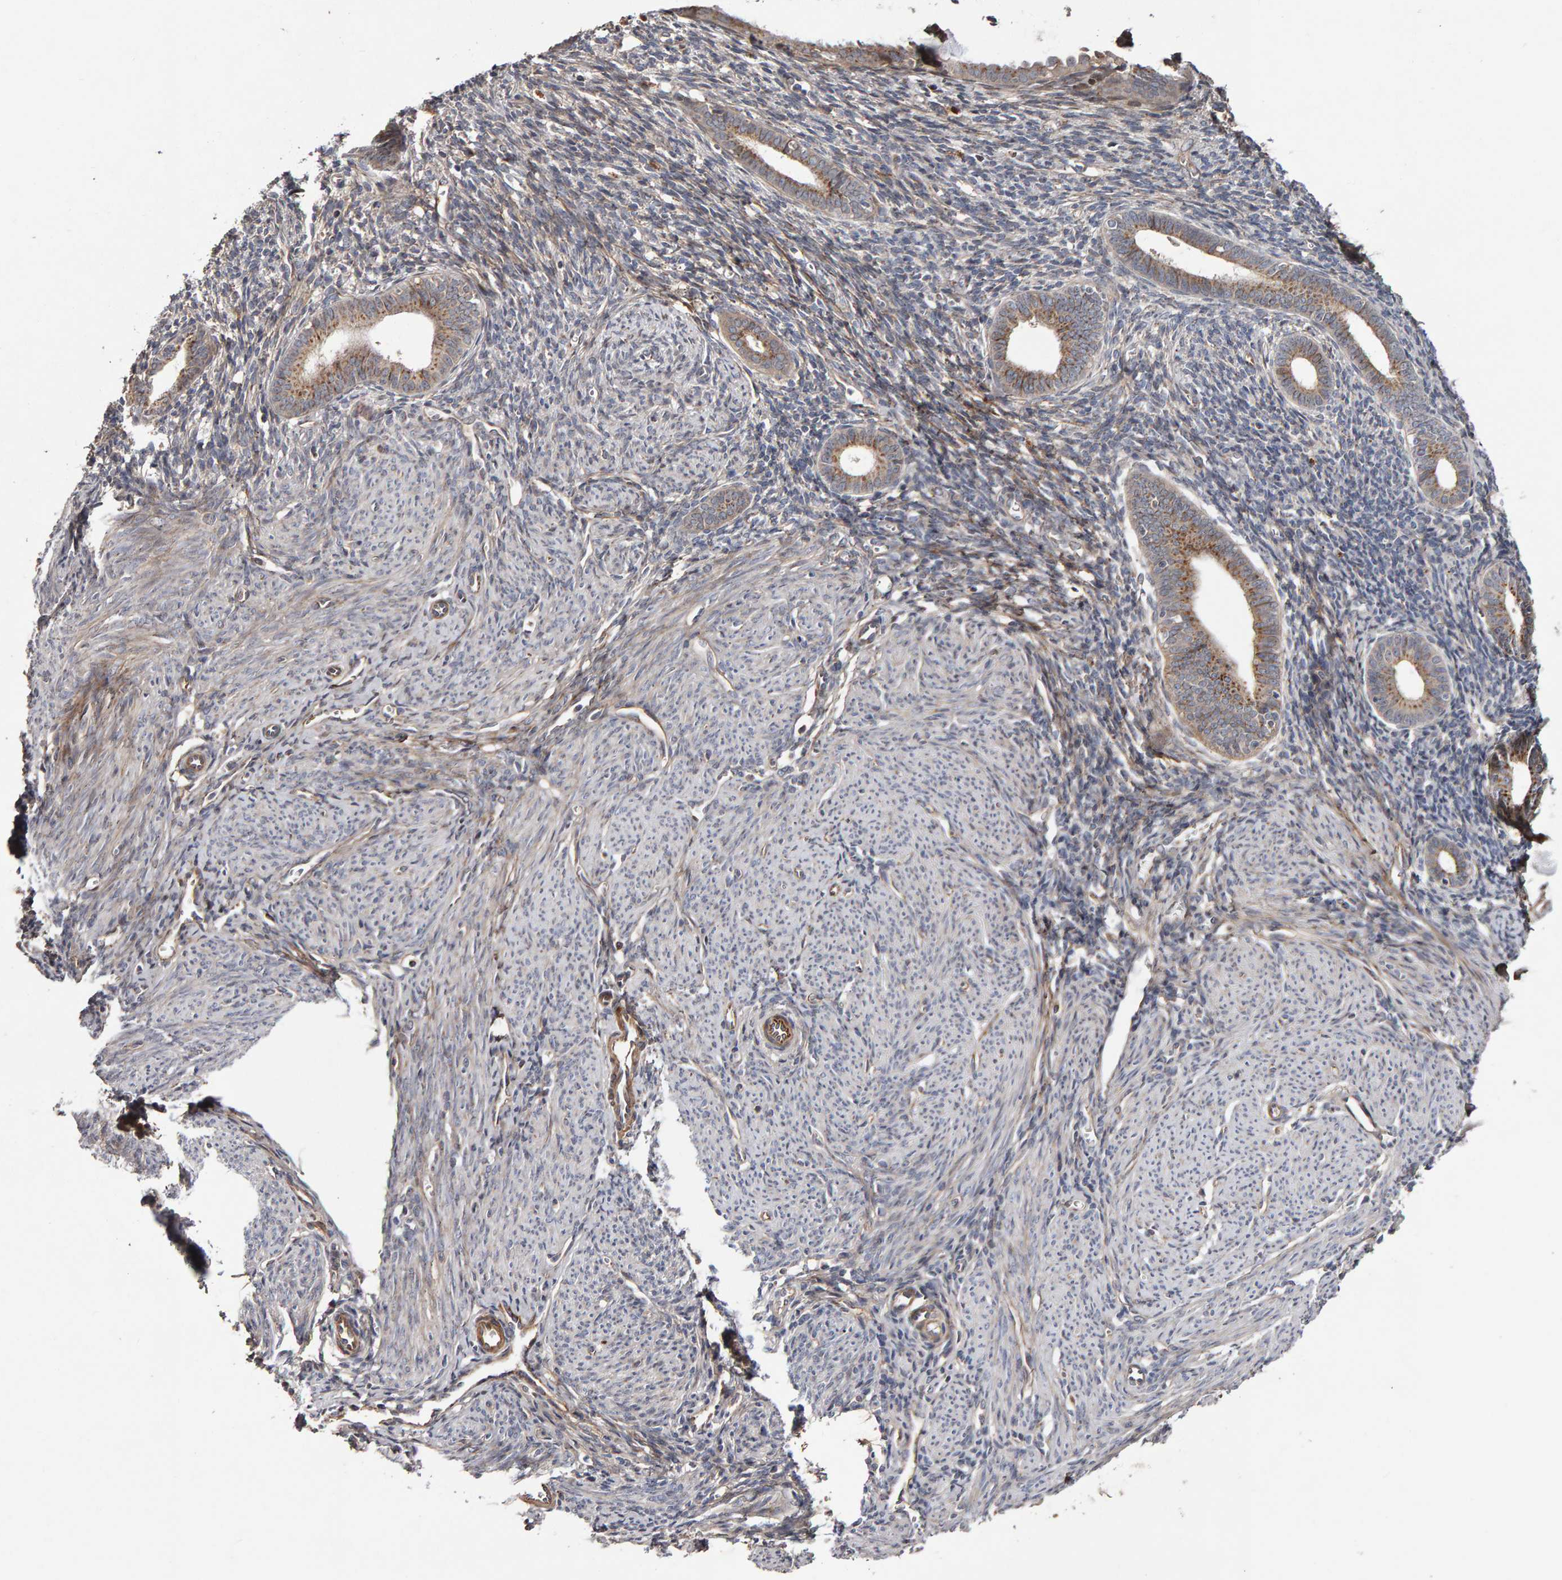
{"staining": {"intensity": "negative", "quantity": "none", "location": "none"}, "tissue": "endometrium", "cell_type": "Cells in endometrial stroma", "image_type": "normal", "snomed": [{"axis": "morphology", "description": "Normal tissue, NOS"}, {"axis": "morphology", "description": "Adenocarcinoma, NOS"}, {"axis": "topography", "description": "Endometrium"}], "caption": "DAB (3,3'-diaminobenzidine) immunohistochemical staining of normal endometrium shows no significant expression in cells in endometrial stroma.", "gene": "CANT1", "patient": {"sex": "female", "age": 57}}